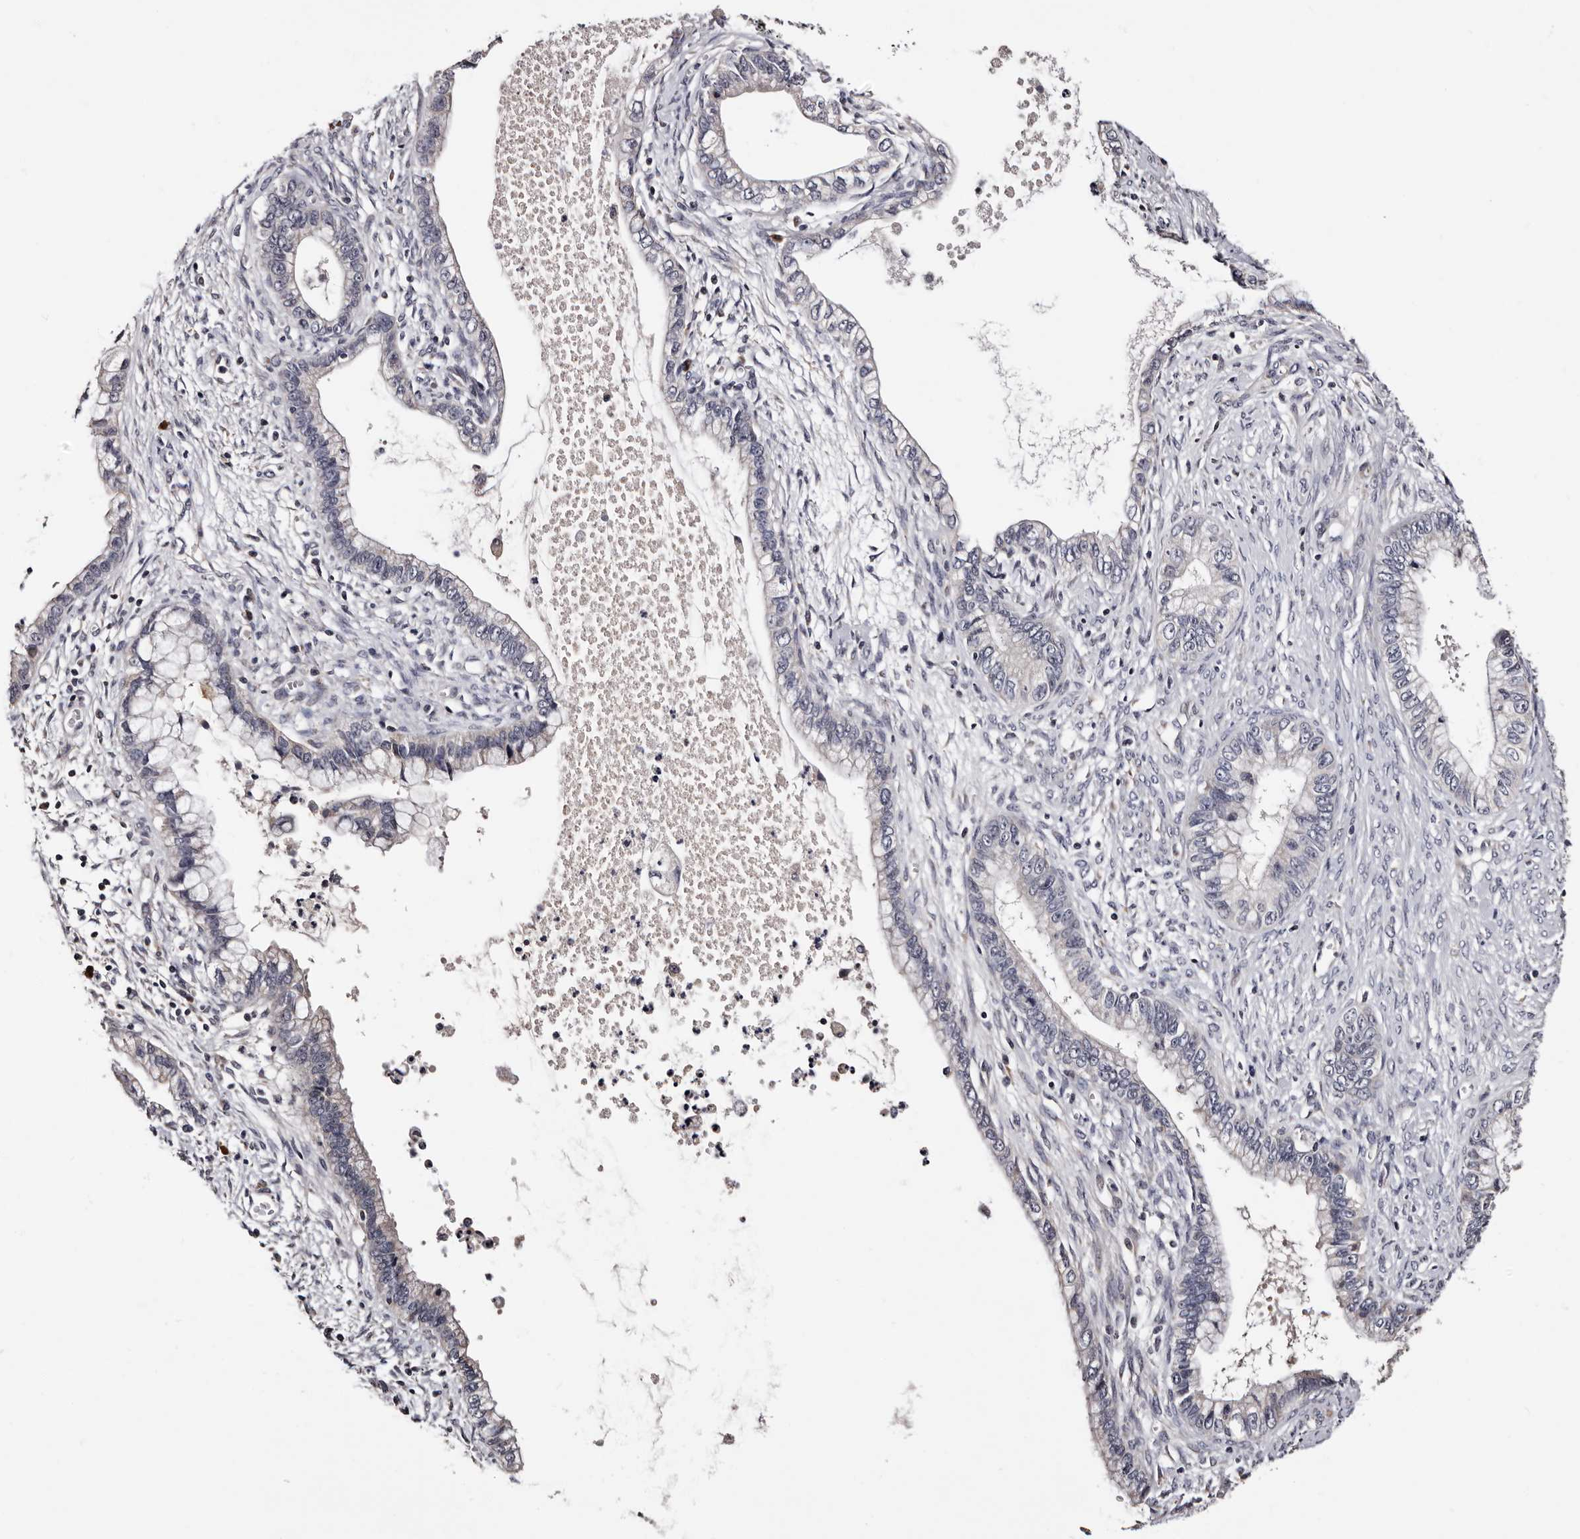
{"staining": {"intensity": "moderate", "quantity": "<25%", "location": "cytoplasmic/membranous"}, "tissue": "cervical cancer", "cell_type": "Tumor cells", "image_type": "cancer", "snomed": [{"axis": "morphology", "description": "Adenocarcinoma, NOS"}, {"axis": "topography", "description": "Cervix"}], "caption": "An IHC image of tumor tissue is shown. Protein staining in brown highlights moderate cytoplasmic/membranous positivity in cervical adenocarcinoma within tumor cells.", "gene": "TAF4B", "patient": {"sex": "female", "age": 44}}